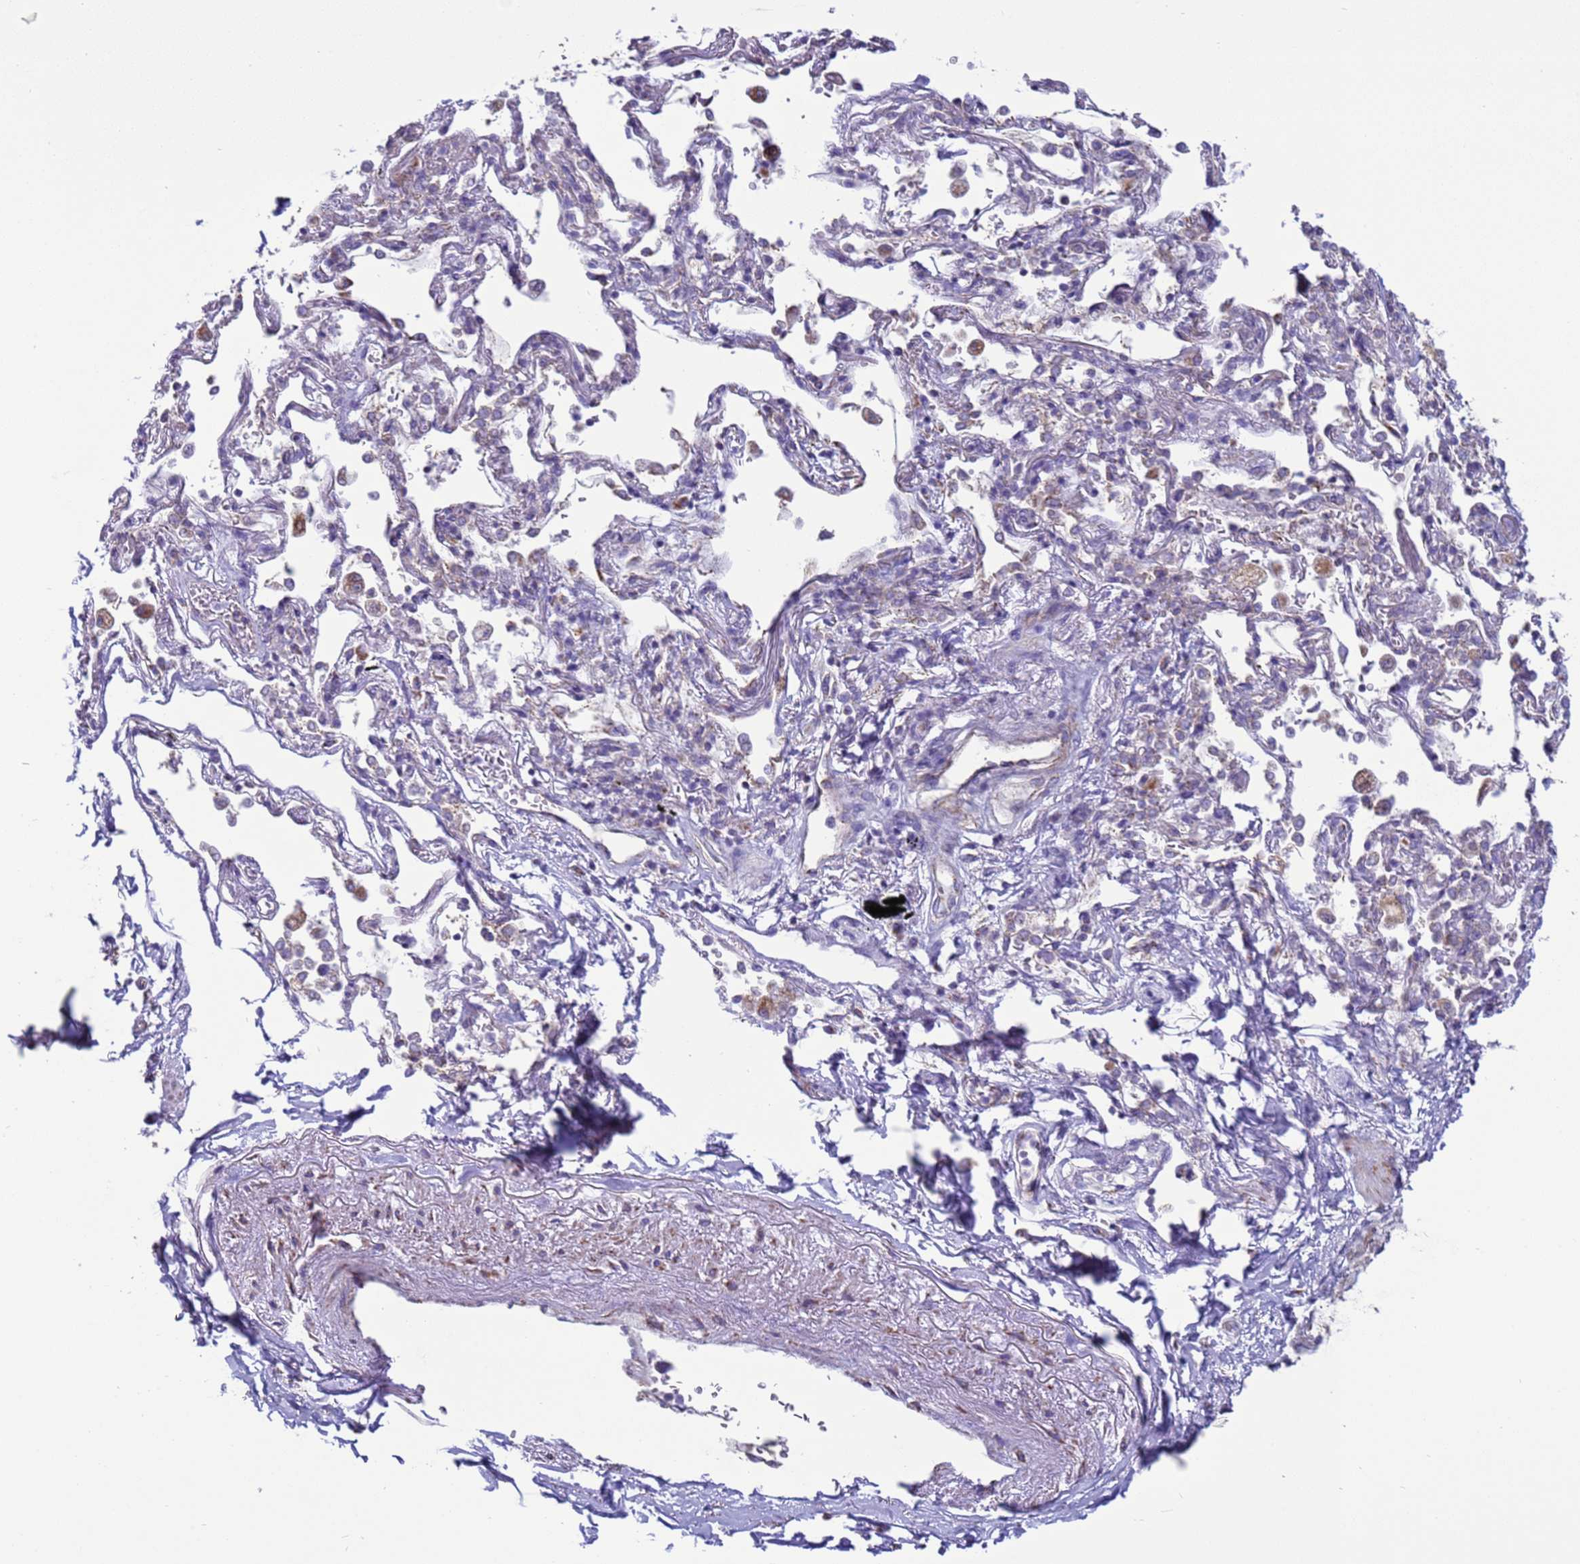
{"staining": {"intensity": "negative", "quantity": "none", "location": "none"}, "tissue": "adipose tissue", "cell_type": "Adipocytes", "image_type": "normal", "snomed": [{"axis": "morphology", "description": "Normal tissue, NOS"}, {"axis": "topography", "description": "Cartilage tissue"}], "caption": "Protein analysis of normal adipose tissue displays no significant staining in adipocytes. Nuclei are stained in blue.", "gene": "HPCAL1", "patient": {"sex": "male", "age": 73}}